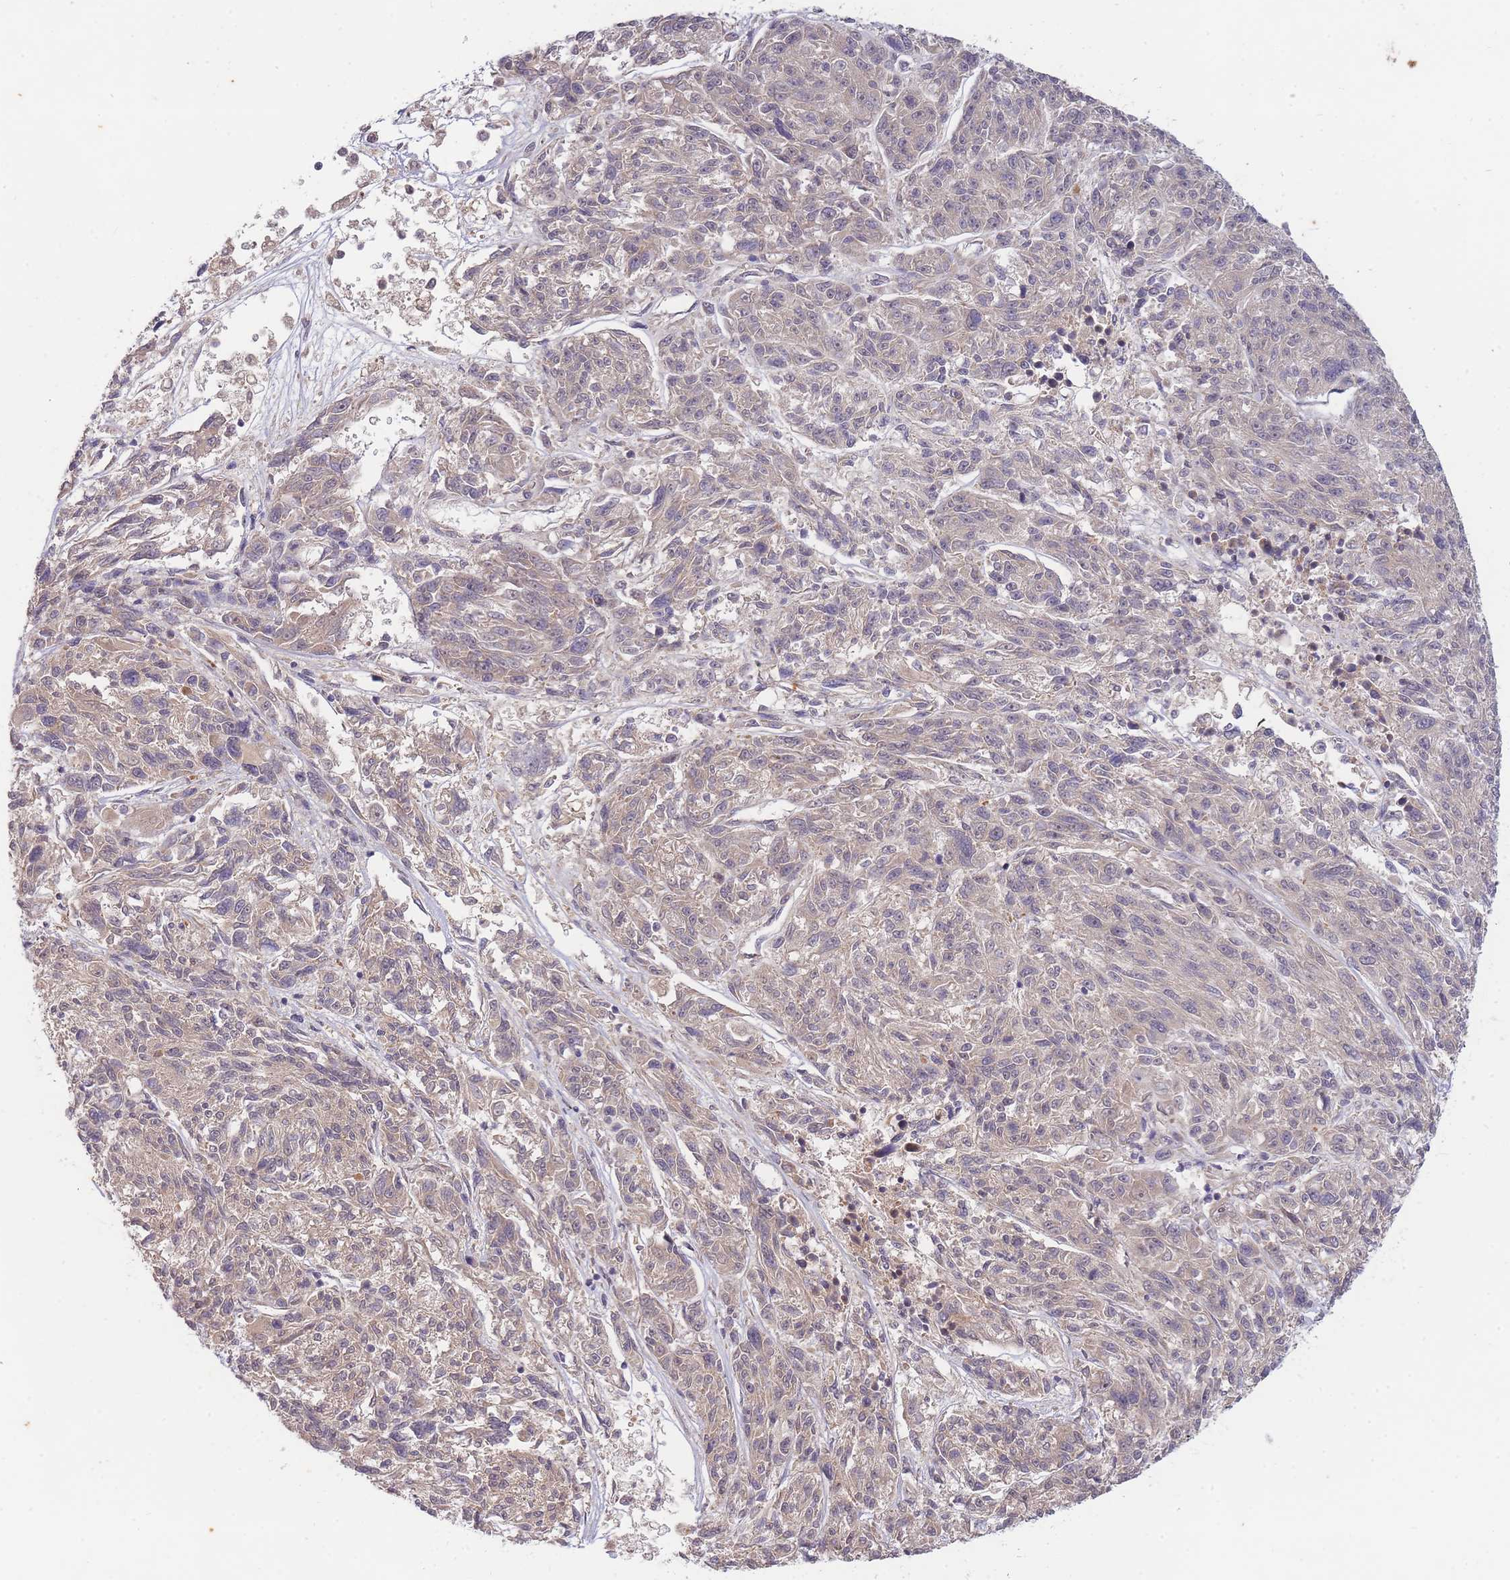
{"staining": {"intensity": "moderate", "quantity": "<25%", "location": "cytoplasmic/membranous"}, "tissue": "melanoma", "cell_type": "Tumor cells", "image_type": "cancer", "snomed": [{"axis": "morphology", "description": "Malignant melanoma, NOS"}, {"axis": "topography", "description": "Skin"}], "caption": "Moderate cytoplasmic/membranous protein positivity is seen in about <25% of tumor cells in malignant melanoma.", "gene": "SMC6", "patient": {"sex": "male", "age": 53}}